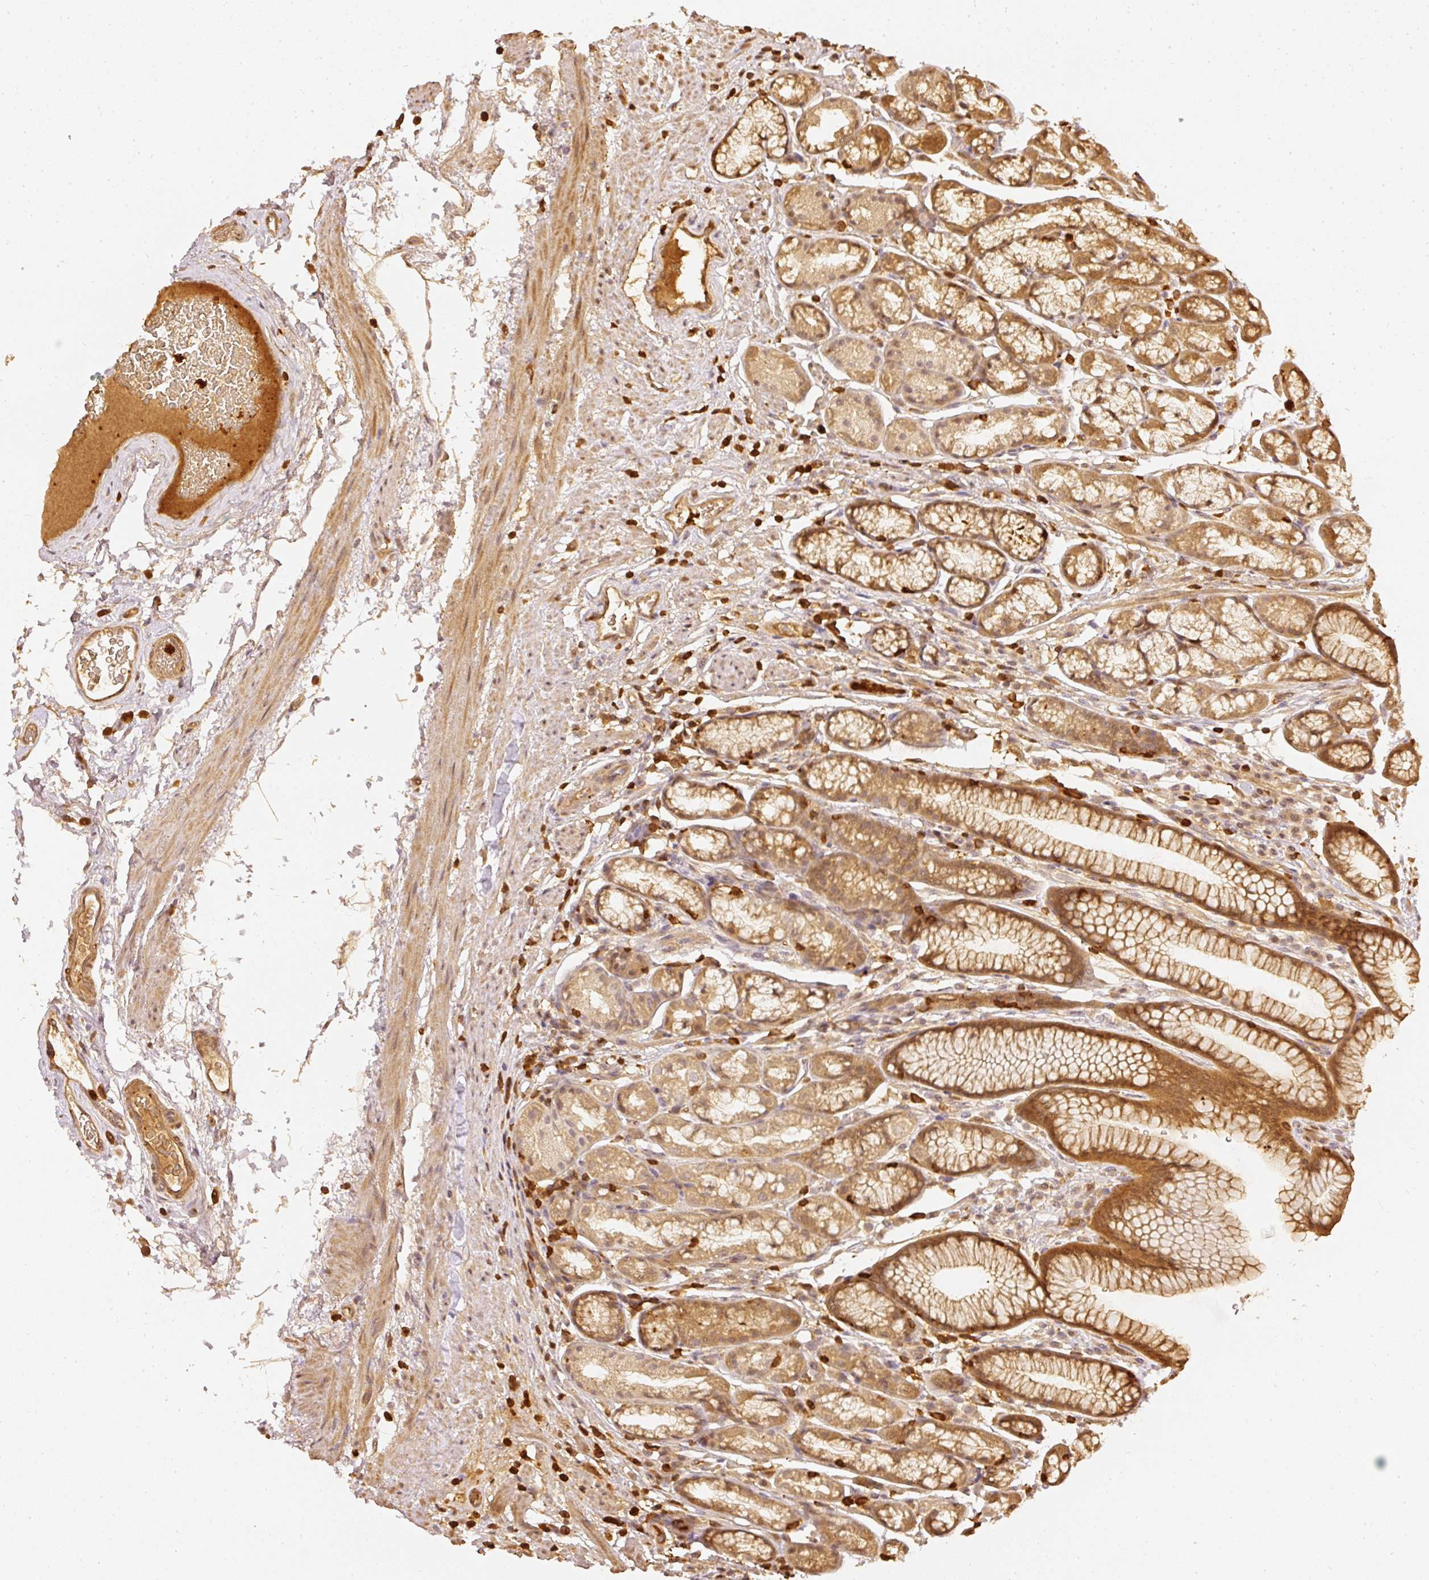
{"staining": {"intensity": "moderate", "quantity": ">75%", "location": "cytoplasmic/membranous"}, "tissue": "stomach", "cell_type": "Glandular cells", "image_type": "normal", "snomed": [{"axis": "morphology", "description": "Normal tissue, NOS"}, {"axis": "topography", "description": "Stomach, lower"}], "caption": "Immunohistochemical staining of unremarkable human stomach exhibits medium levels of moderate cytoplasmic/membranous expression in about >75% of glandular cells.", "gene": "PFN1", "patient": {"sex": "male", "age": 67}}